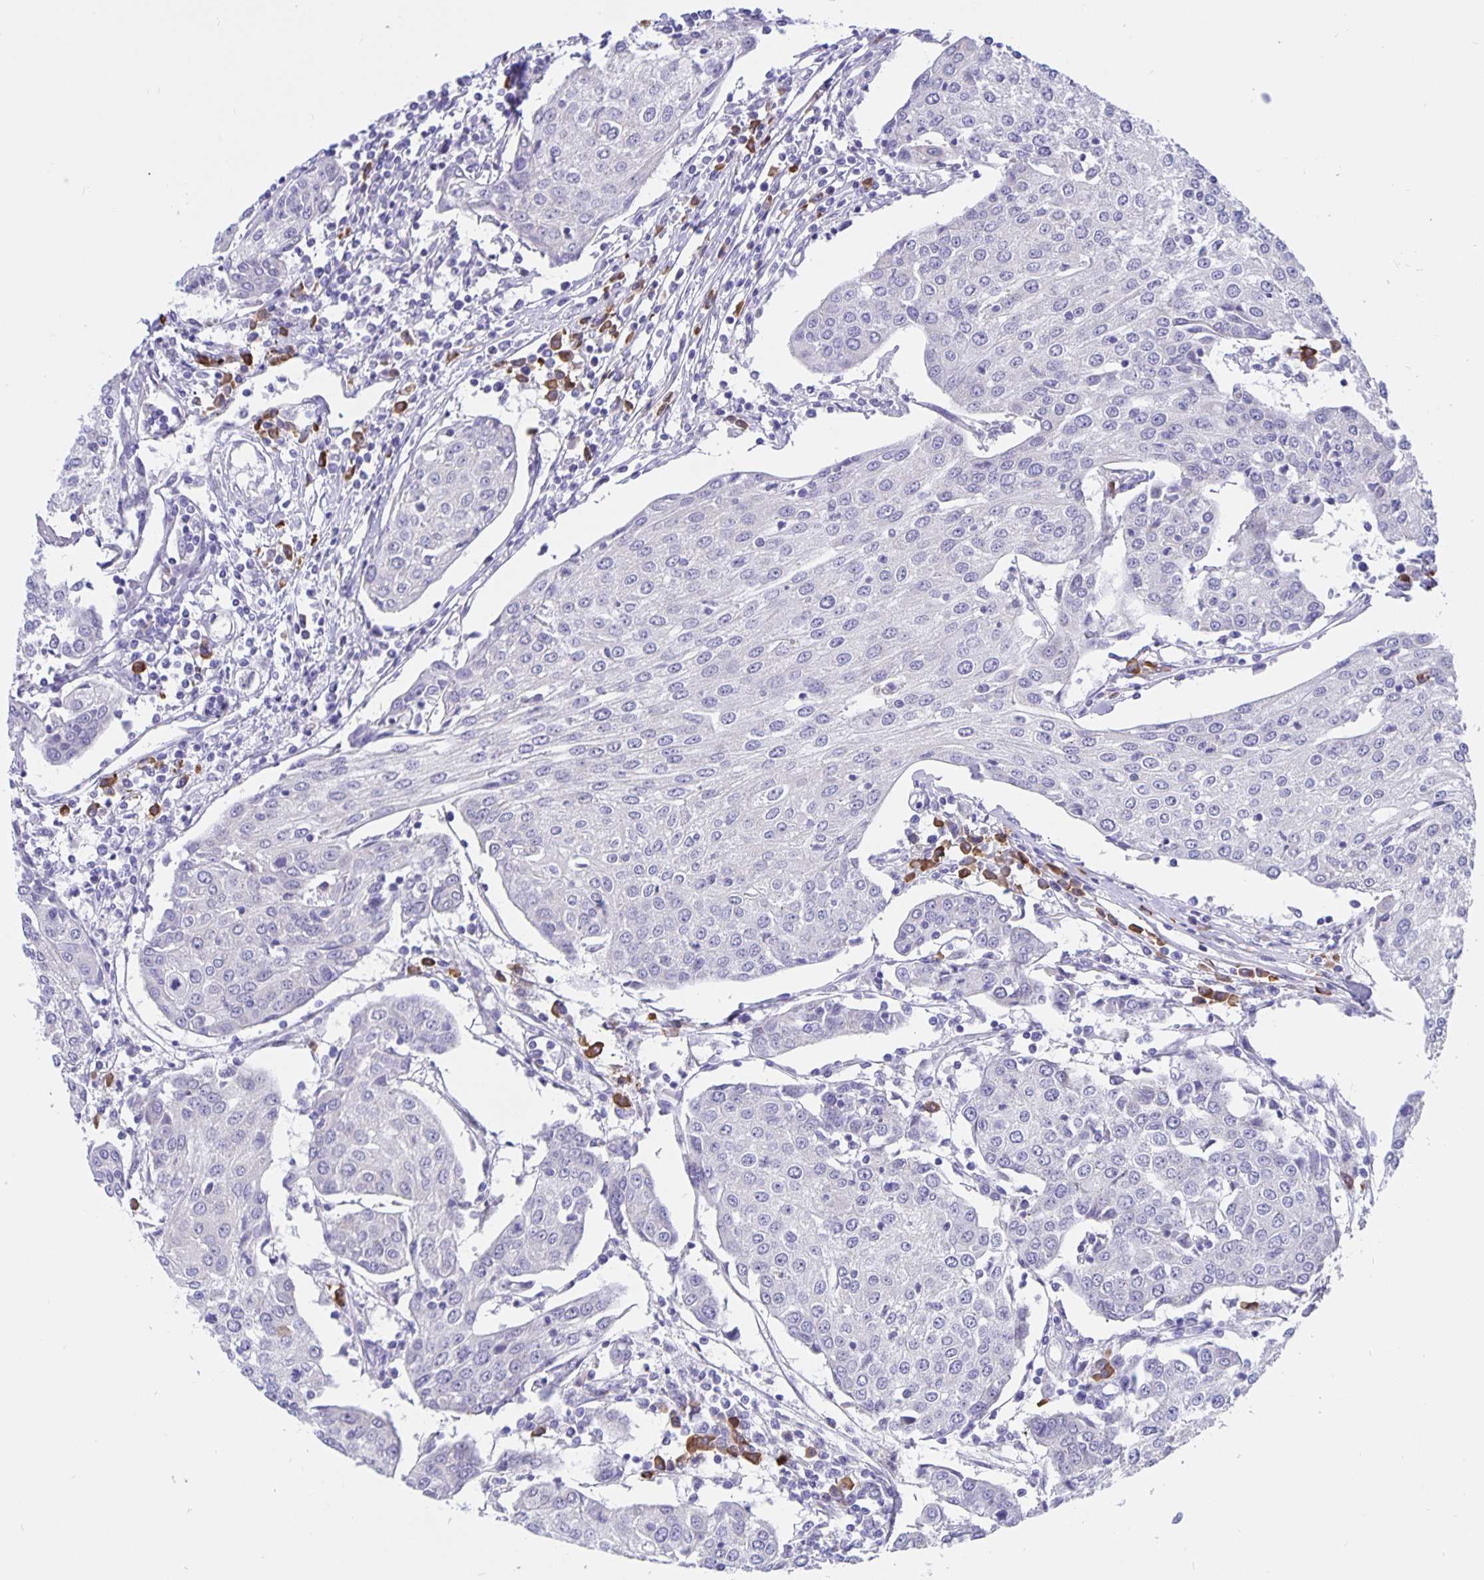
{"staining": {"intensity": "negative", "quantity": "none", "location": "none"}, "tissue": "urothelial cancer", "cell_type": "Tumor cells", "image_type": "cancer", "snomed": [{"axis": "morphology", "description": "Urothelial carcinoma, High grade"}, {"axis": "topography", "description": "Urinary bladder"}], "caption": "This is an IHC micrograph of urothelial cancer. There is no staining in tumor cells.", "gene": "ERMN", "patient": {"sex": "female", "age": 85}}